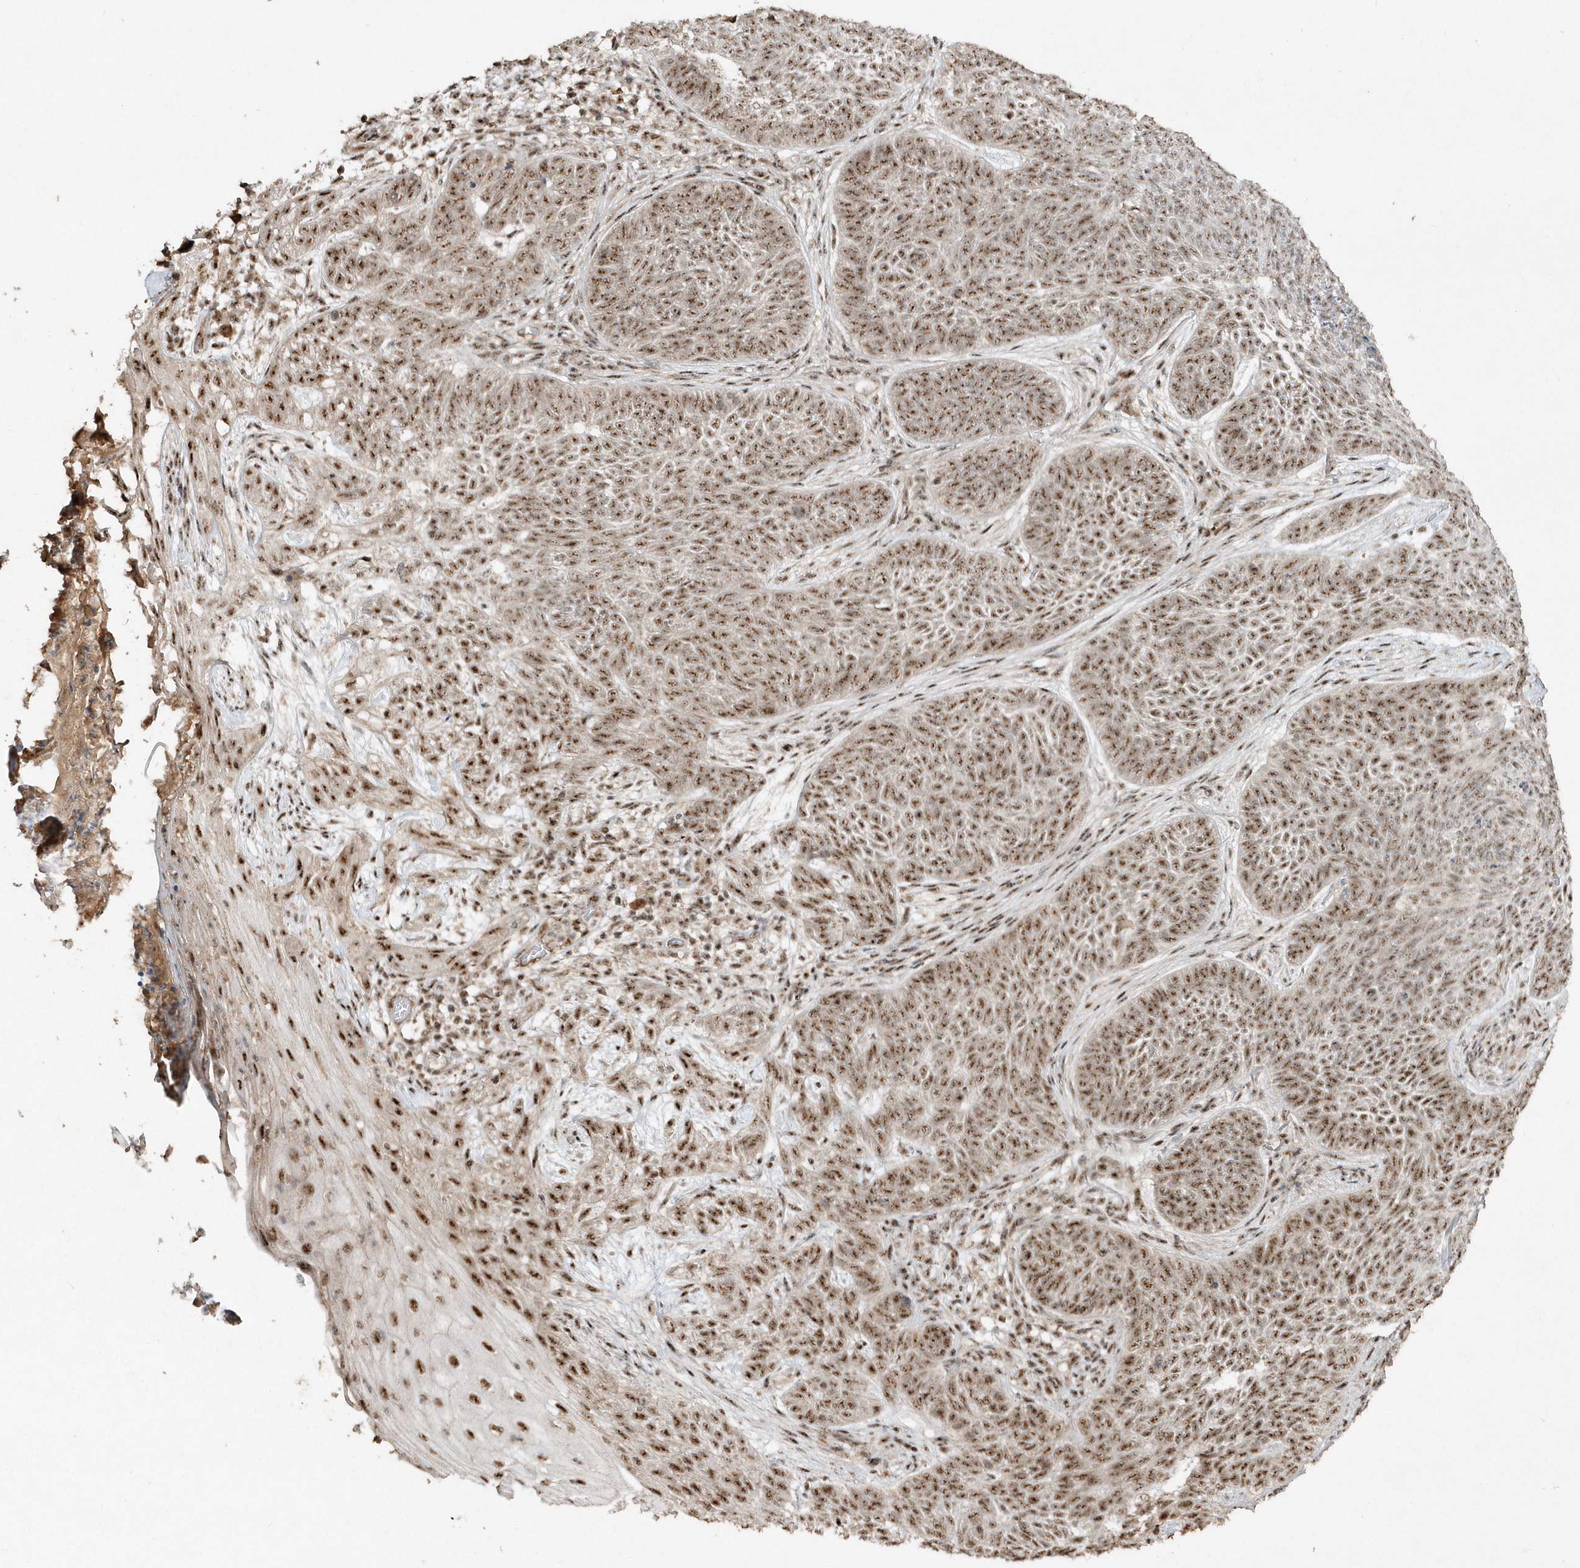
{"staining": {"intensity": "moderate", "quantity": ">75%", "location": "nuclear"}, "tissue": "skin cancer", "cell_type": "Tumor cells", "image_type": "cancer", "snomed": [{"axis": "morphology", "description": "Basal cell carcinoma"}, {"axis": "topography", "description": "Skin"}], "caption": "About >75% of tumor cells in skin cancer reveal moderate nuclear protein positivity as visualized by brown immunohistochemical staining.", "gene": "POLR3B", "patient": {"sex": "male", "age": 85}}